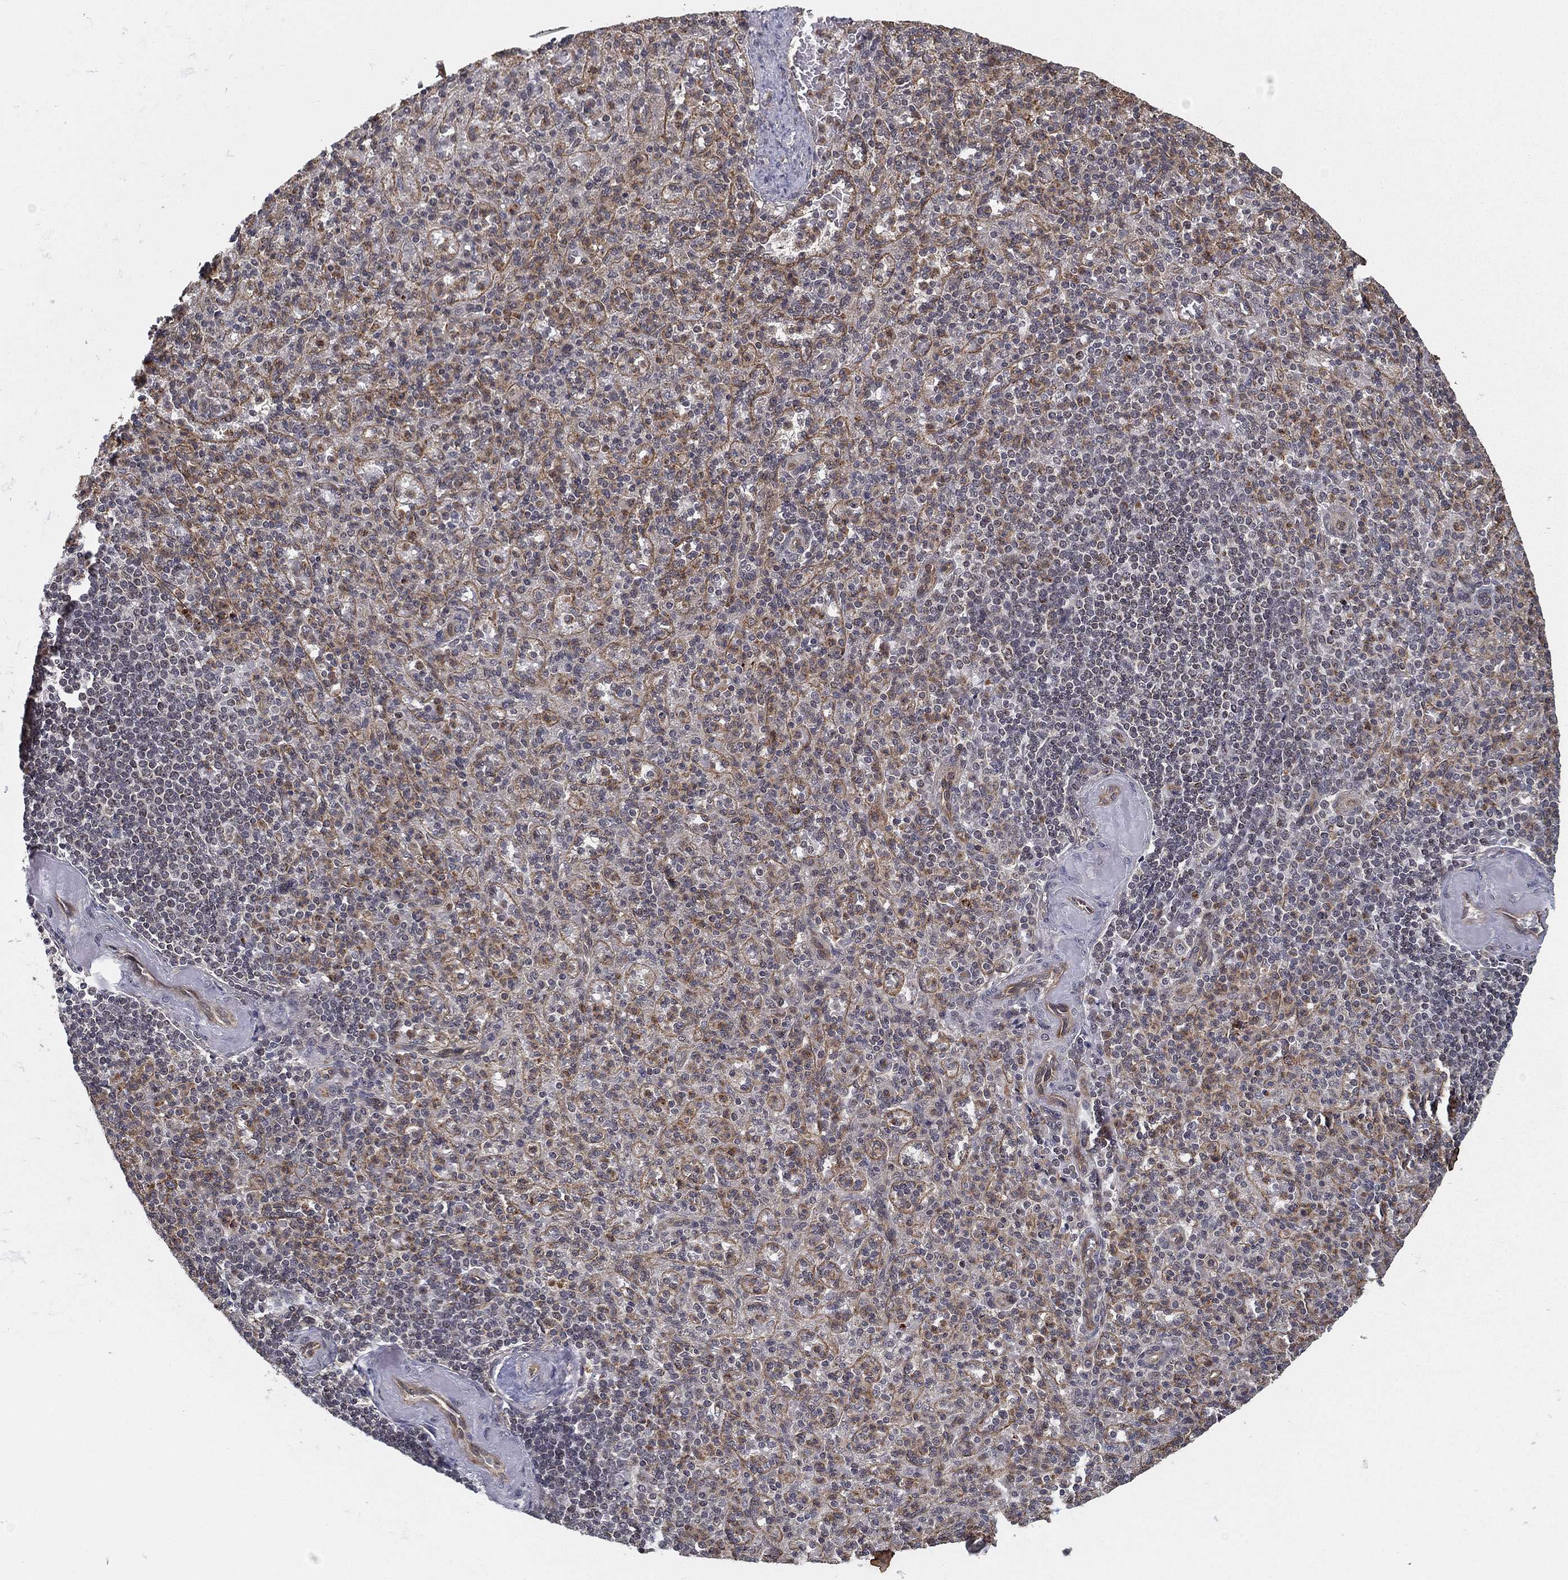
{"staining": {"intensity": "negative", "quantity": "none", "location": "none"}, "tissue": "spleen", "cell_type": "Cells in red pulp", "image_type": "normal", "snomed": [{"axis": "morphology", "description": "Normal tissue, NOS"}, {"axis": "topography", "description": "Spleen"}], "caption": "The image shows no staining of cells in red pulp in benign spleen. (IHC, brightfield microscopy, high magnification).", "gene": "UACA", "patient": {"sex": "female", "age": 74}}